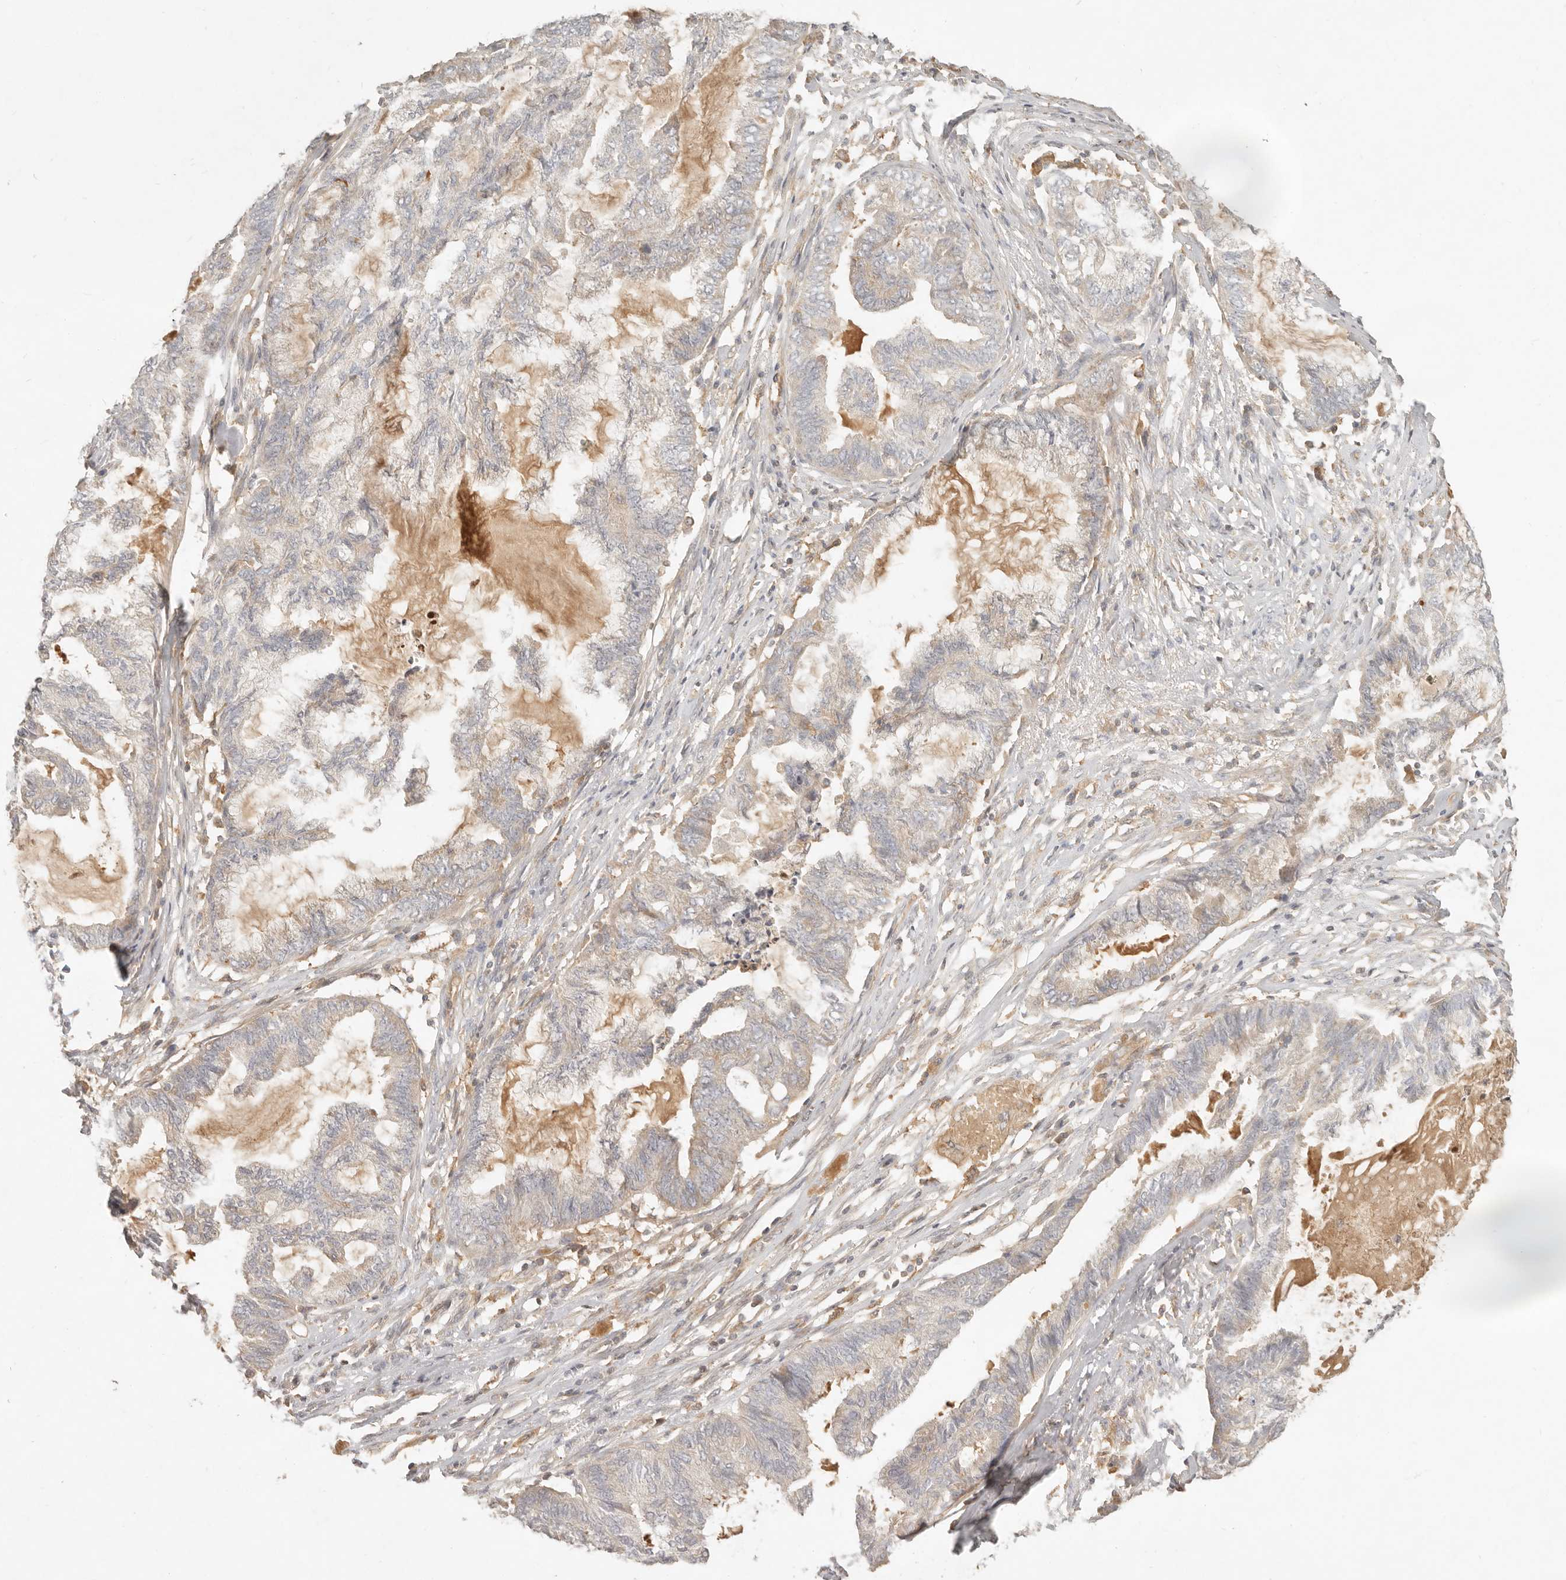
{"staining": {"intensity": "negative", "quantity": "none", "location": "none"}, "tissue": "endometrial cancer", "cell_type": "Tumor cells", "image_type": "cancer", "snomed": [{"axis": "morphology", "description": "Adenocarcinoma, NOS"}, {"axis": "topography", "description": "Endometrium"}], "caption": "An immunohistochemistry (IHC) image of endometrial adenocarcinoma is shown. There is no staining in tumor cells of endometrial adenocarcinoma.", "gene": "NECAP2", "patient": {"sex": "female", "age": 86}}